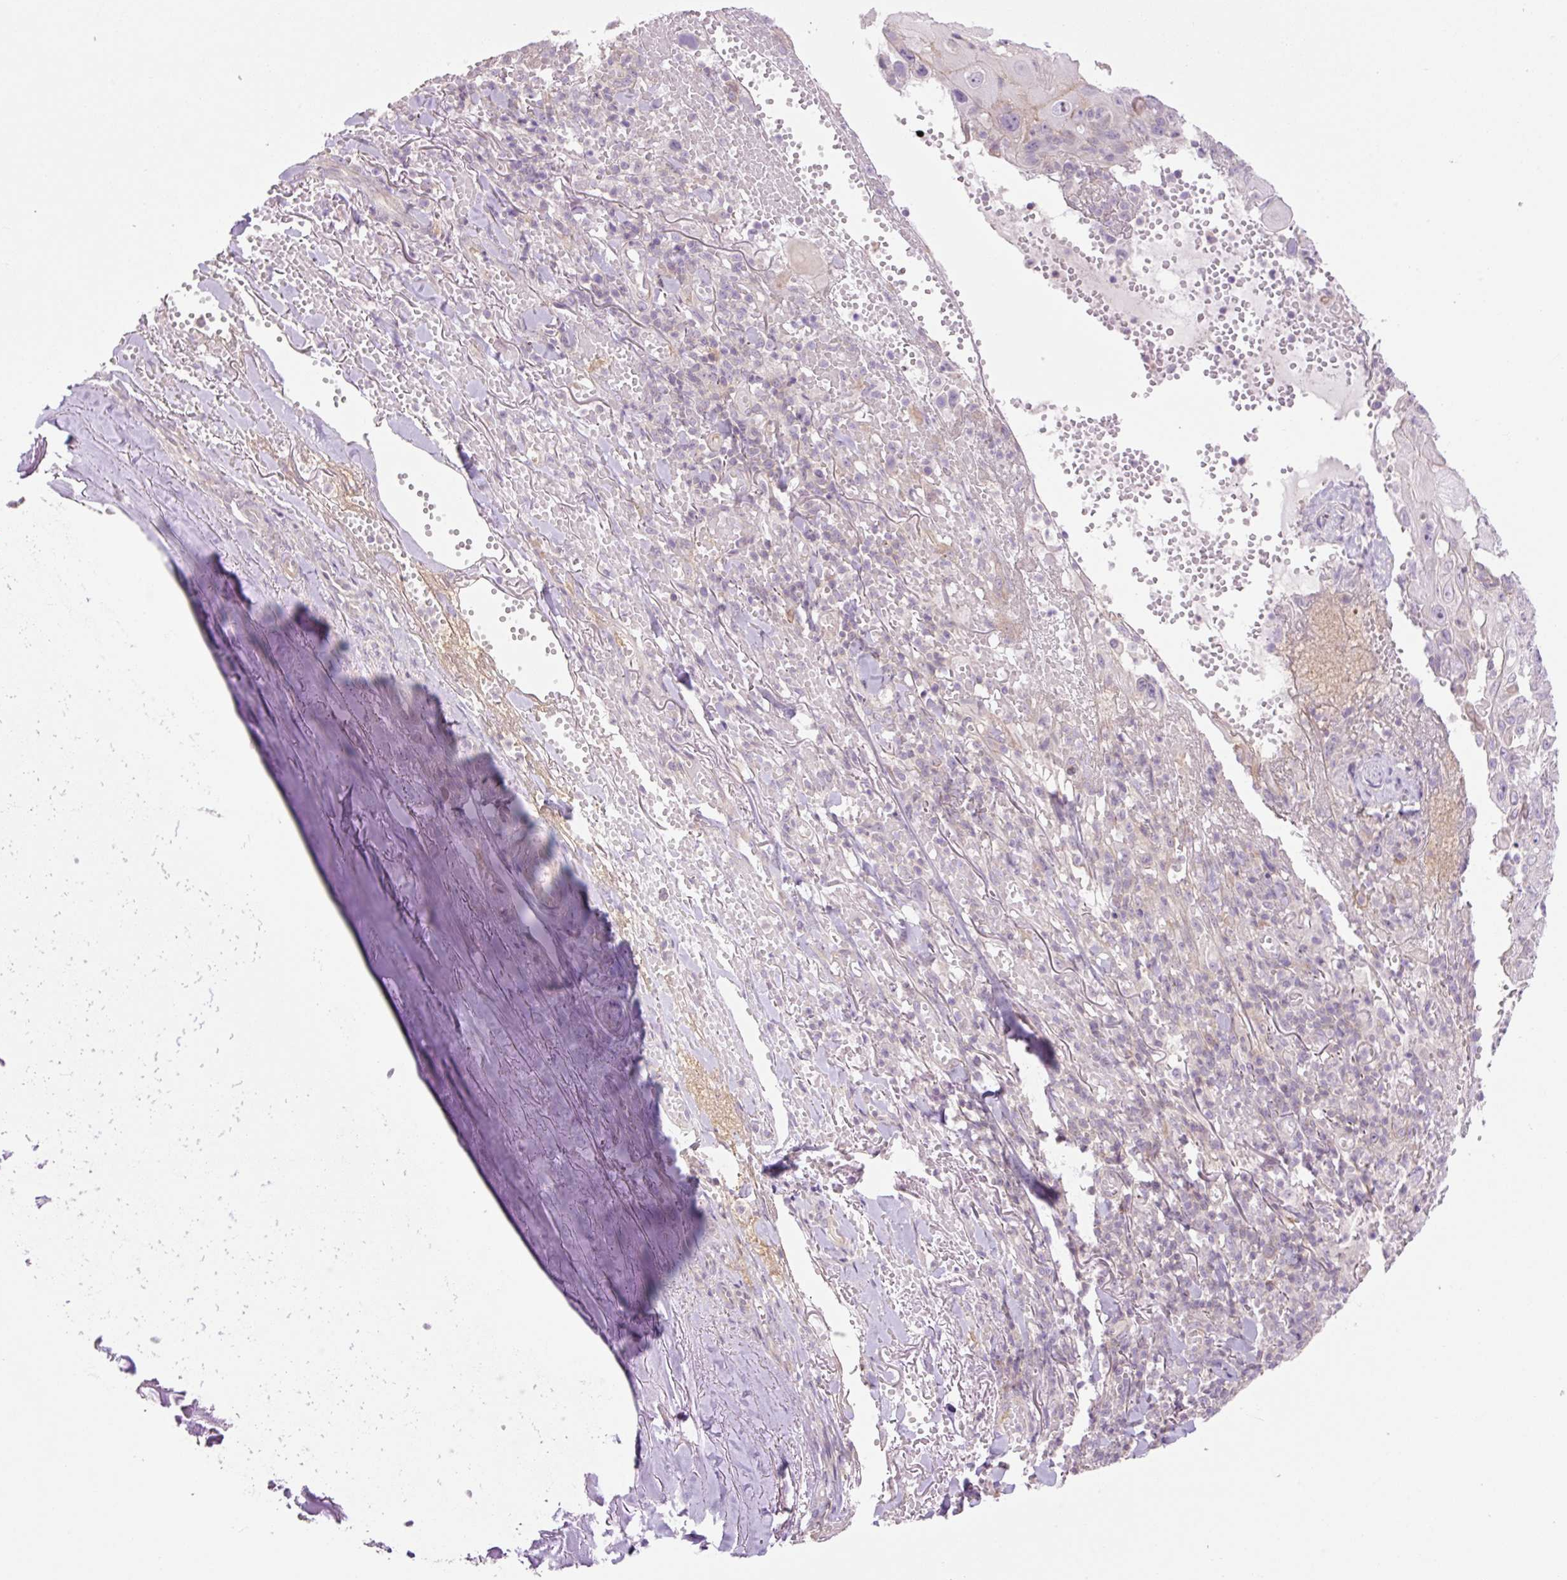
{"staining": {"intensity": "negative", "quantity": "none", "location": "none"}, "tissue": "skin cancer", "cell_type": "Tumor cells", "image_type": "cancer", "snomed": [{"axis": "morphology", "description": "Normal tissue, NOS"}, {"axis": "morphology", "description": "Squamous cell carcinoma, NOS"}, {"axis": "topography", "description": "Skin"}, {"axis": "topography", "description": "Cartilage tissue"}], "caption": "Photomicrograph shows no protein expression in tumor cells of squamous cell carcinoma (skin) tissue.", "gene": "GRID2", "patient": {"sex": "female", "age": 79}}